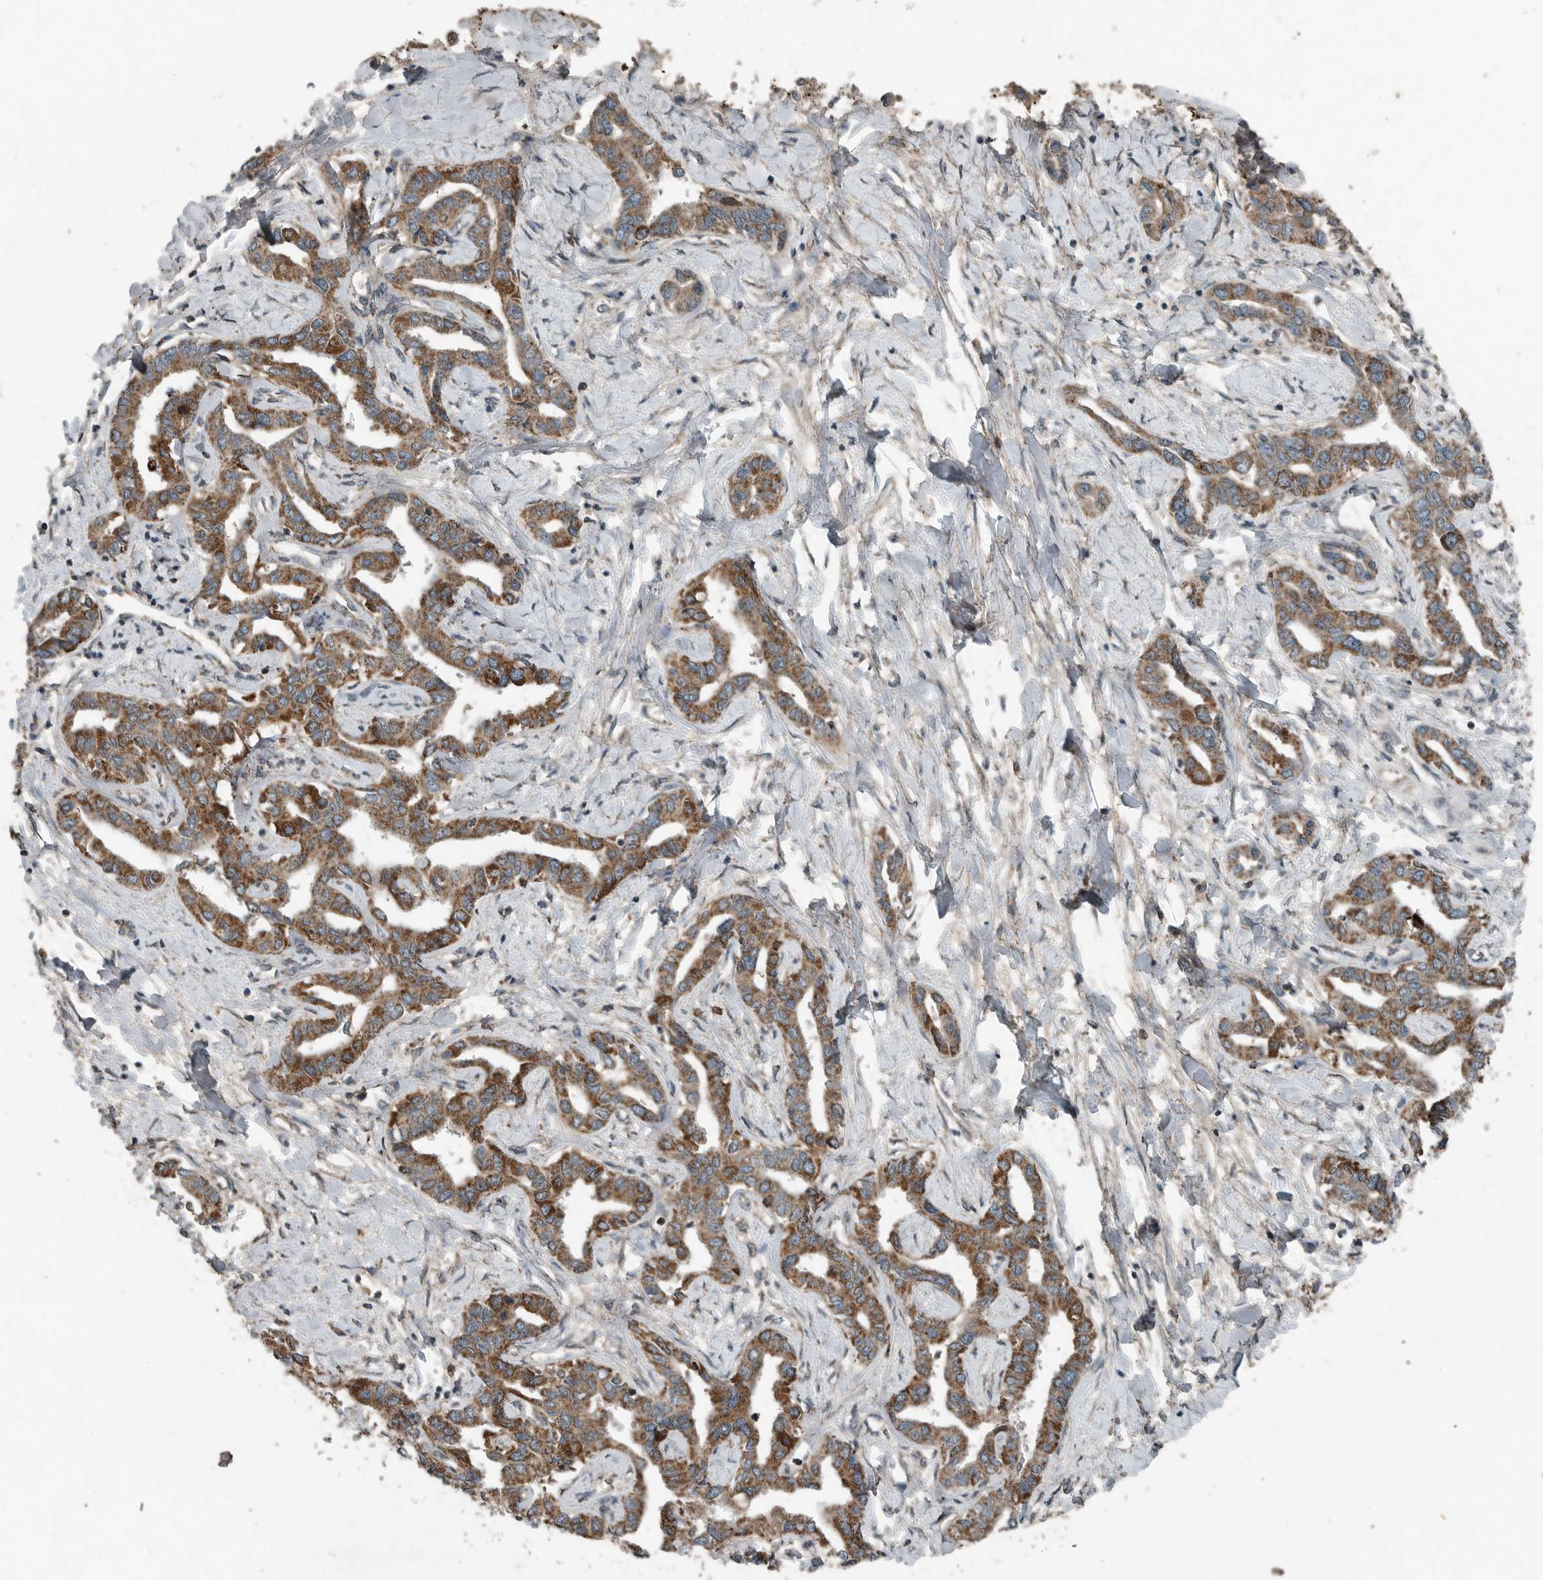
{"staining": {"intensity": "strong", "quantity": ">75%", "location": "cytoplasmic/membranous"}, "tissue": "liver cancer", "cell_type": "Tumor cells", "image_type": "cancer", "snomed": [{"axis": "morphology", "description": "Cholangiocarcinoma"}, {"axis": "topography", "description": "Liver"}], "caption": "Brown immunohistochemical staining in cholangiocarcinoma (liver) displays strong cytoplasmic/membranous staining in about >75% of tumor cells.", "gene": "IL6ST", "patient": {"sex": "male", "age": 59}}